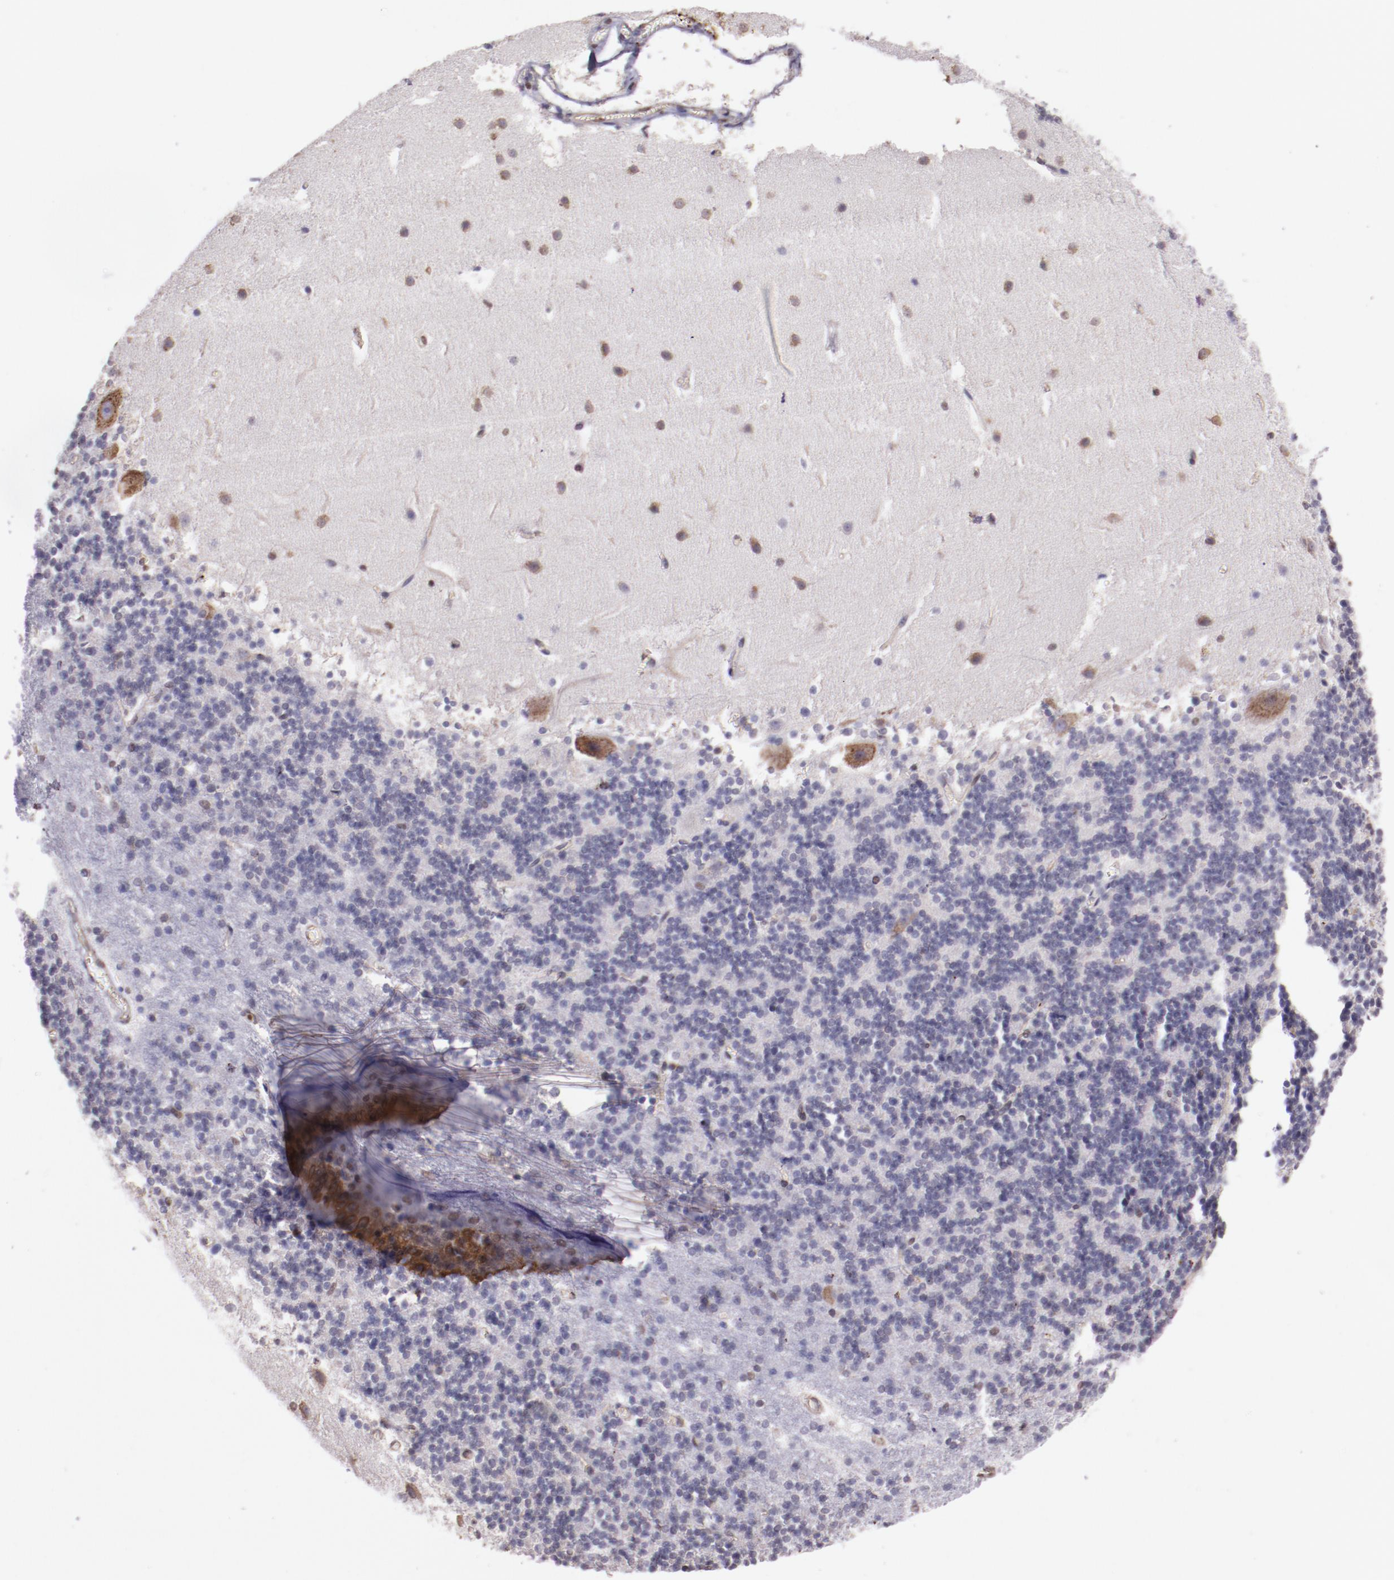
{"staining": {"intensity": "negative", "quantity": "none", "location": "none"}, "tissue": "cerebellum", "cell_type": "Cells in granular layer", "image_type": "normal", "snomed": [{"axis": "morphology", "description": "Normal tissue, NOS"}, {"axis": "topography", "description": "Cerebellum"}], "caption": "Immunohistochemistry (IHC) micrograph of benign cerebellum: human cerebellum stained with DAB (3,3'-diaminobenzidine) reveals no significant protein positivity in cells in granular layer. (Stains: DAB immunohistochemistry (IHC) with hematoxylin counter stain, Microscopy: brightfield microscopy at high magnification).", "gene": "ELF1", "patient": {"sex": "male", "age": 45}}